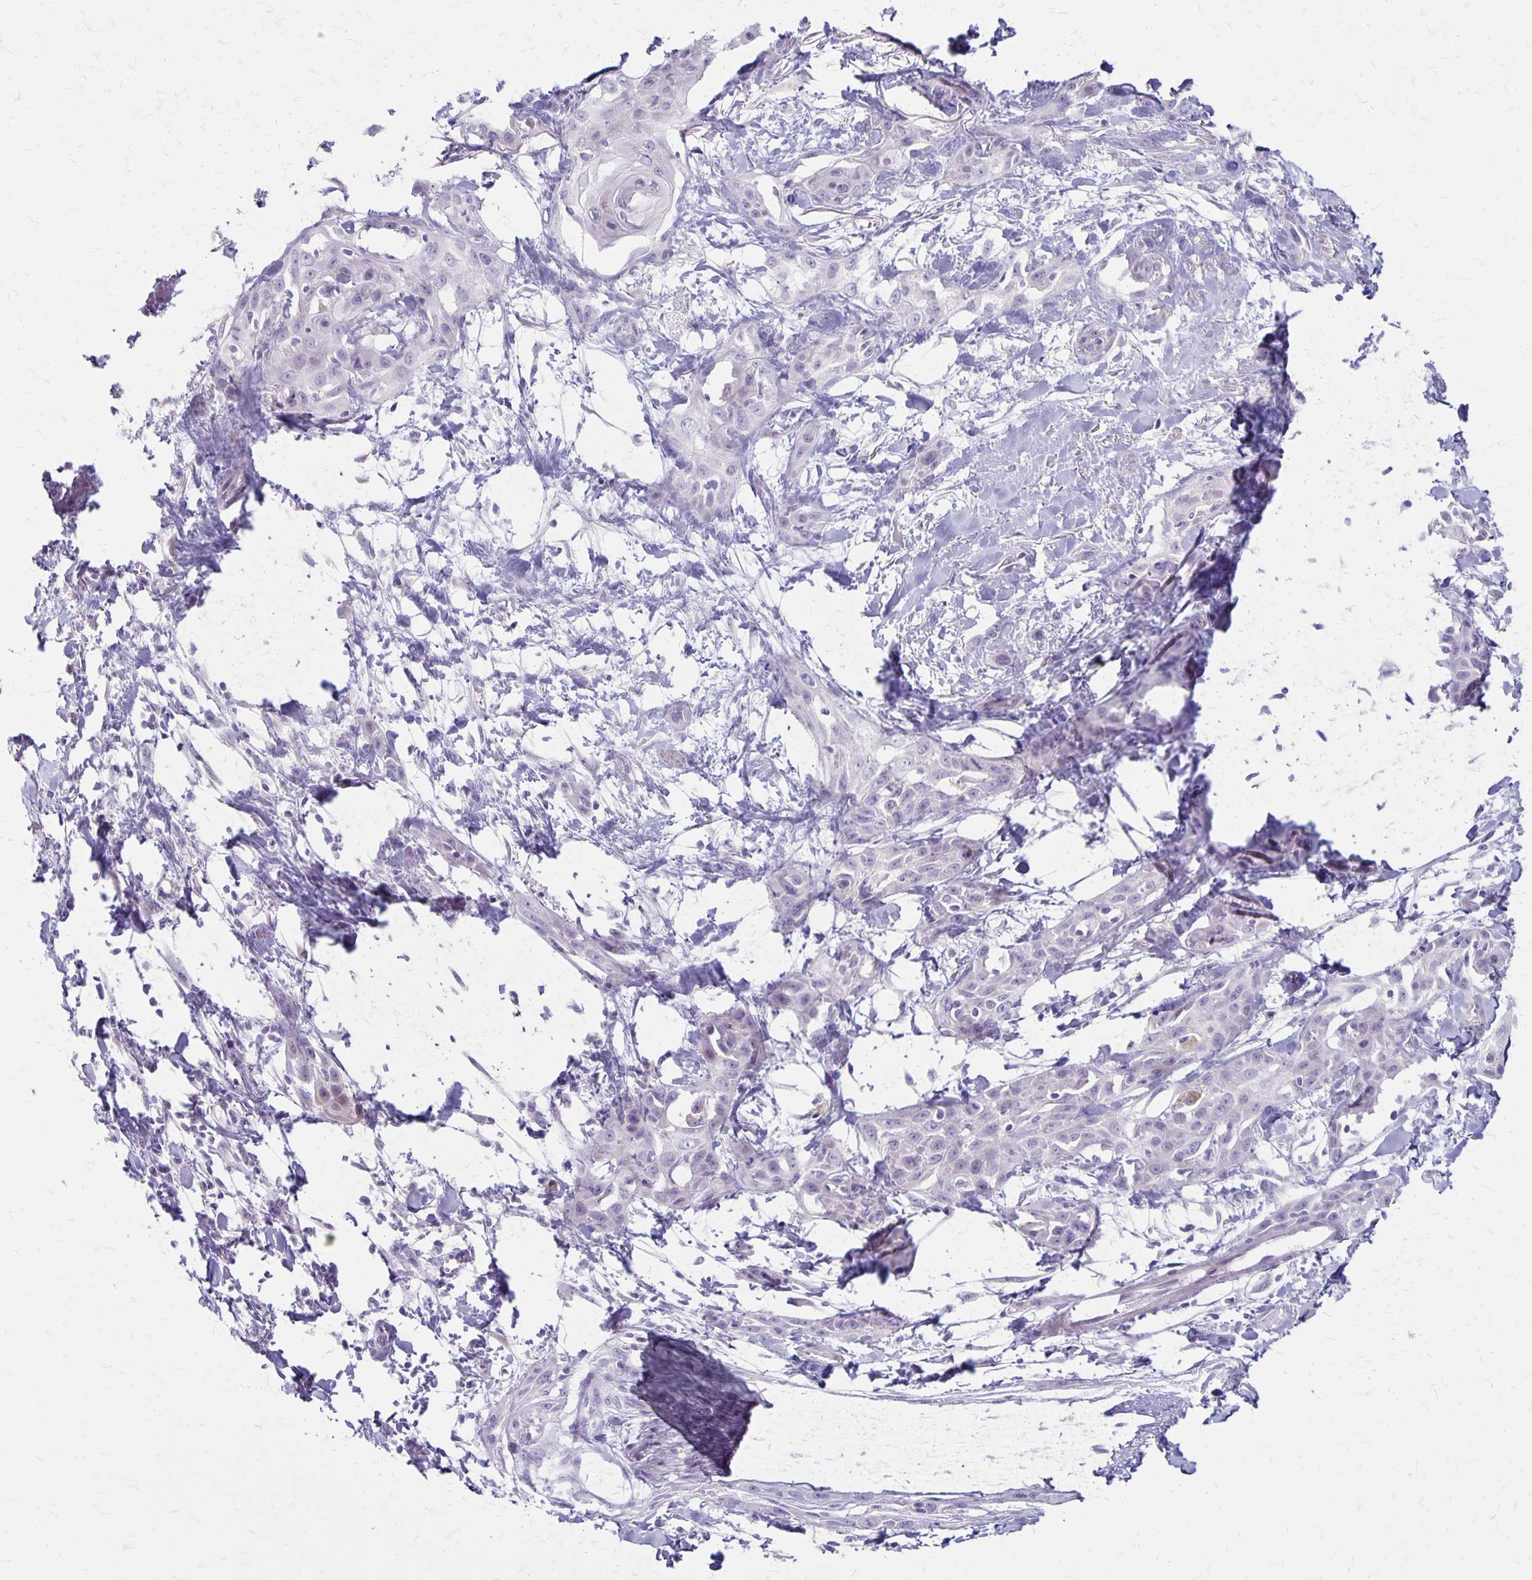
{"staining": {"intensity": "negative", "quantity": "none", "location": "none"}, "tissue": "skin cancer", "cell_type": "Tumor cells", "image_type": "cancer", "snomed": [{"axis": "morphology", "description": "Squamous cell carcinoma, NOS"}, {"axis": "topography", "description": "Skin"}, {"axis": "topography", "description": "Anal"}], "caption": "An image of human skin cancer is negative for staining in tumor cells.", "gene": "HOMER1", "patient": {"sex": "male", "age": 64}}